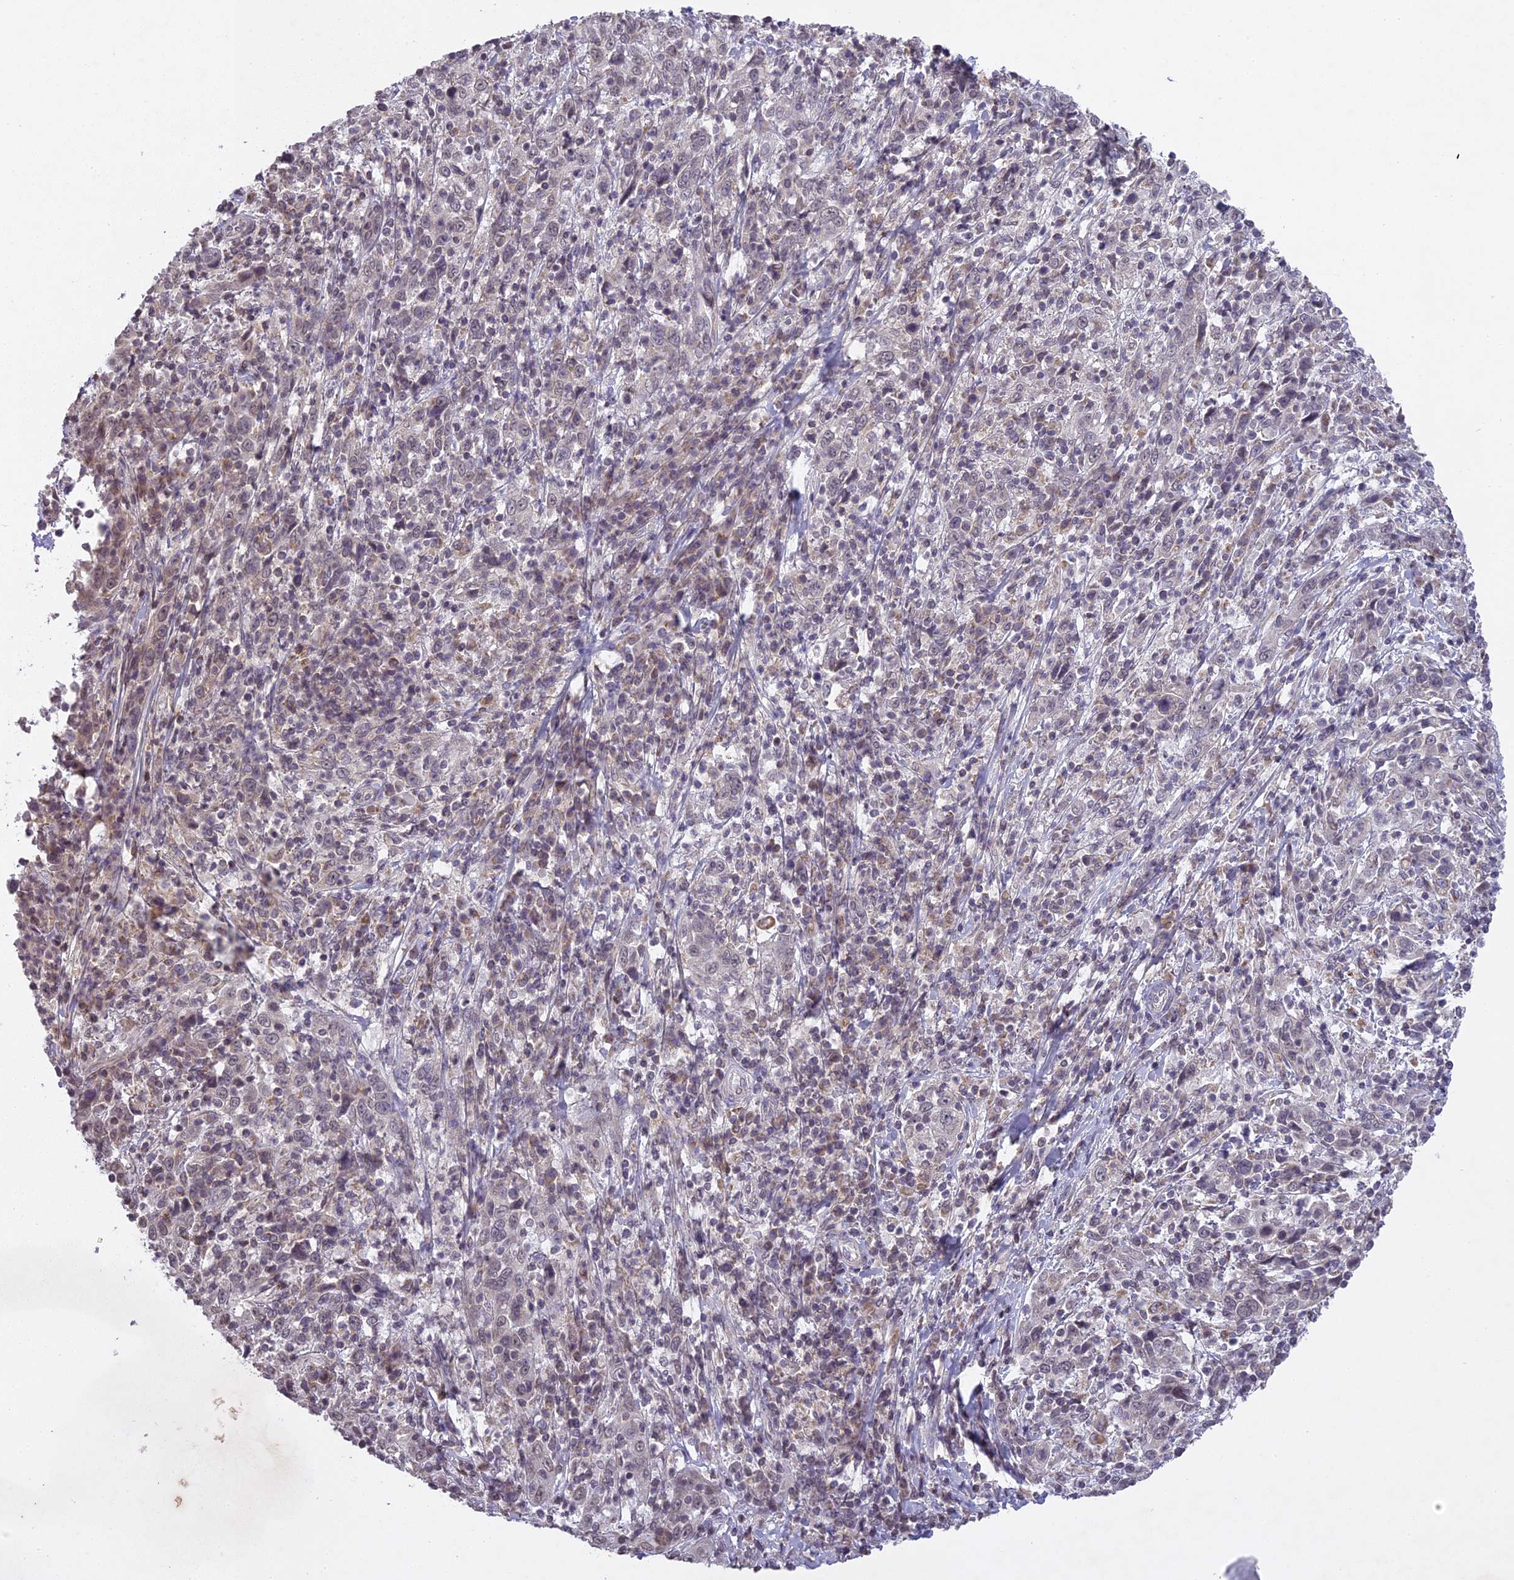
{"staining": {"intensity": "weak", "quantity": "25%-75%", "location": "nuclear"}, "tissue": "cervical cancer", "cell_type": "Tumor cells", "image_type": "cancer", "snomed": [{"axis": "morphology", "description": "Squamous cell carcinoma, NOS"}, {"axis": "topography", "description": "Cervix"}], "caption": "About 25%-75% of tumor cells in human cervical squamous cell carcinoma show weak nuclear protein positivity as visualized by brown immunohistochemical staining.", "gene": "ERG28", "patient": {"sex": "female", "age": 46}}